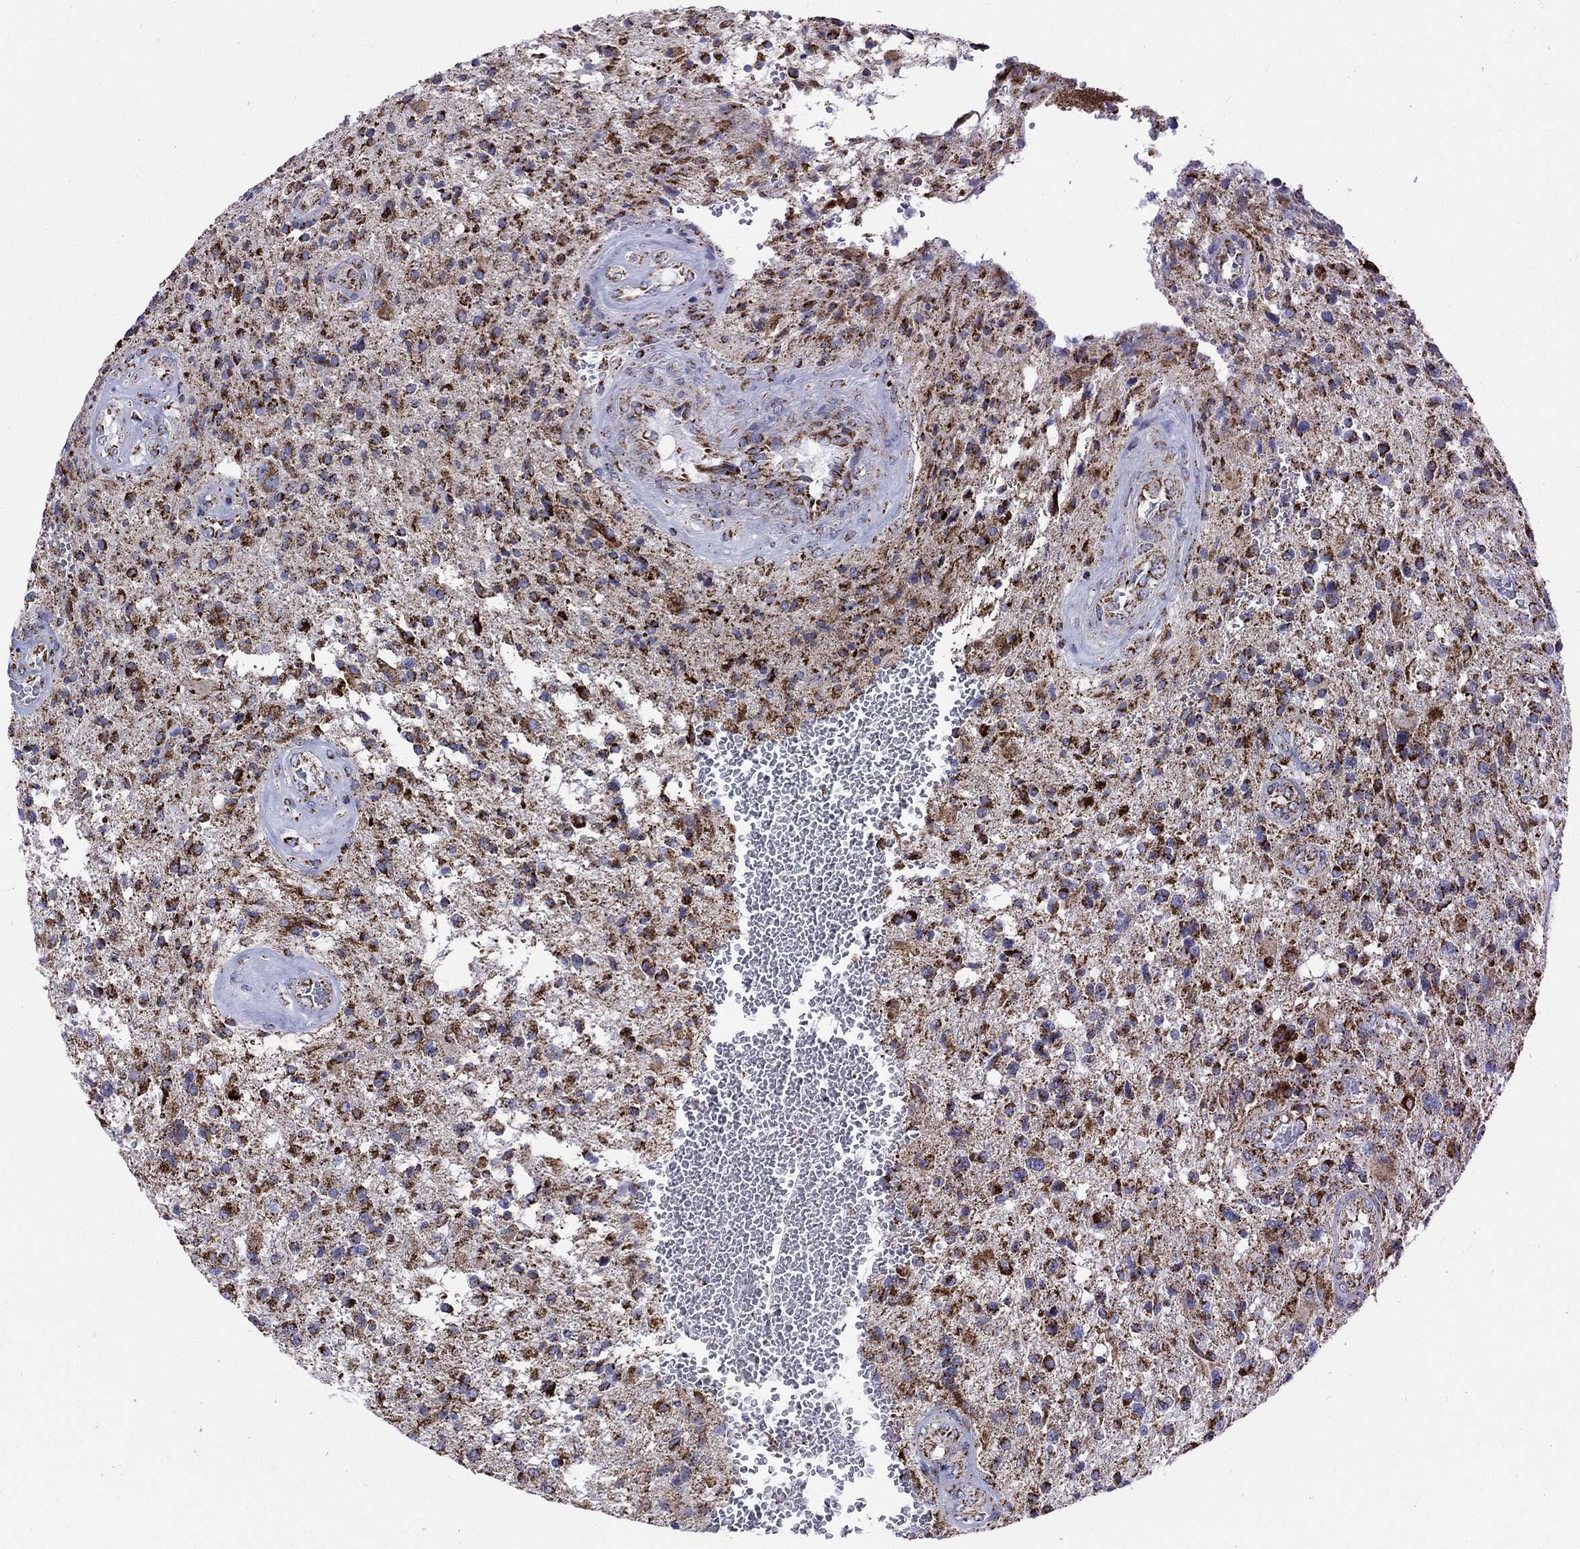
{"staining": {"intensity": "strong", "quantity": ">75%", "location": "cytoplasmic/membranous"}, "tissue": "glioma", "cell_type": "Tumor cells", "image_type": "cancer", "snomed": [{"axis": "morphology", "description": "Glioma, malignant, High grade"}, {"axis": "topography", "description": "Brain"}], "caption": "This micrograph exhibits glioma stained with IHC to label a protein in brown. The cytoplasmic/membranous of tumor cells show strong positivity for the protein. Nuclei are counter-stained blue.", "gene": "RCE1", "patient": {"sex": "male", "age": 56}}